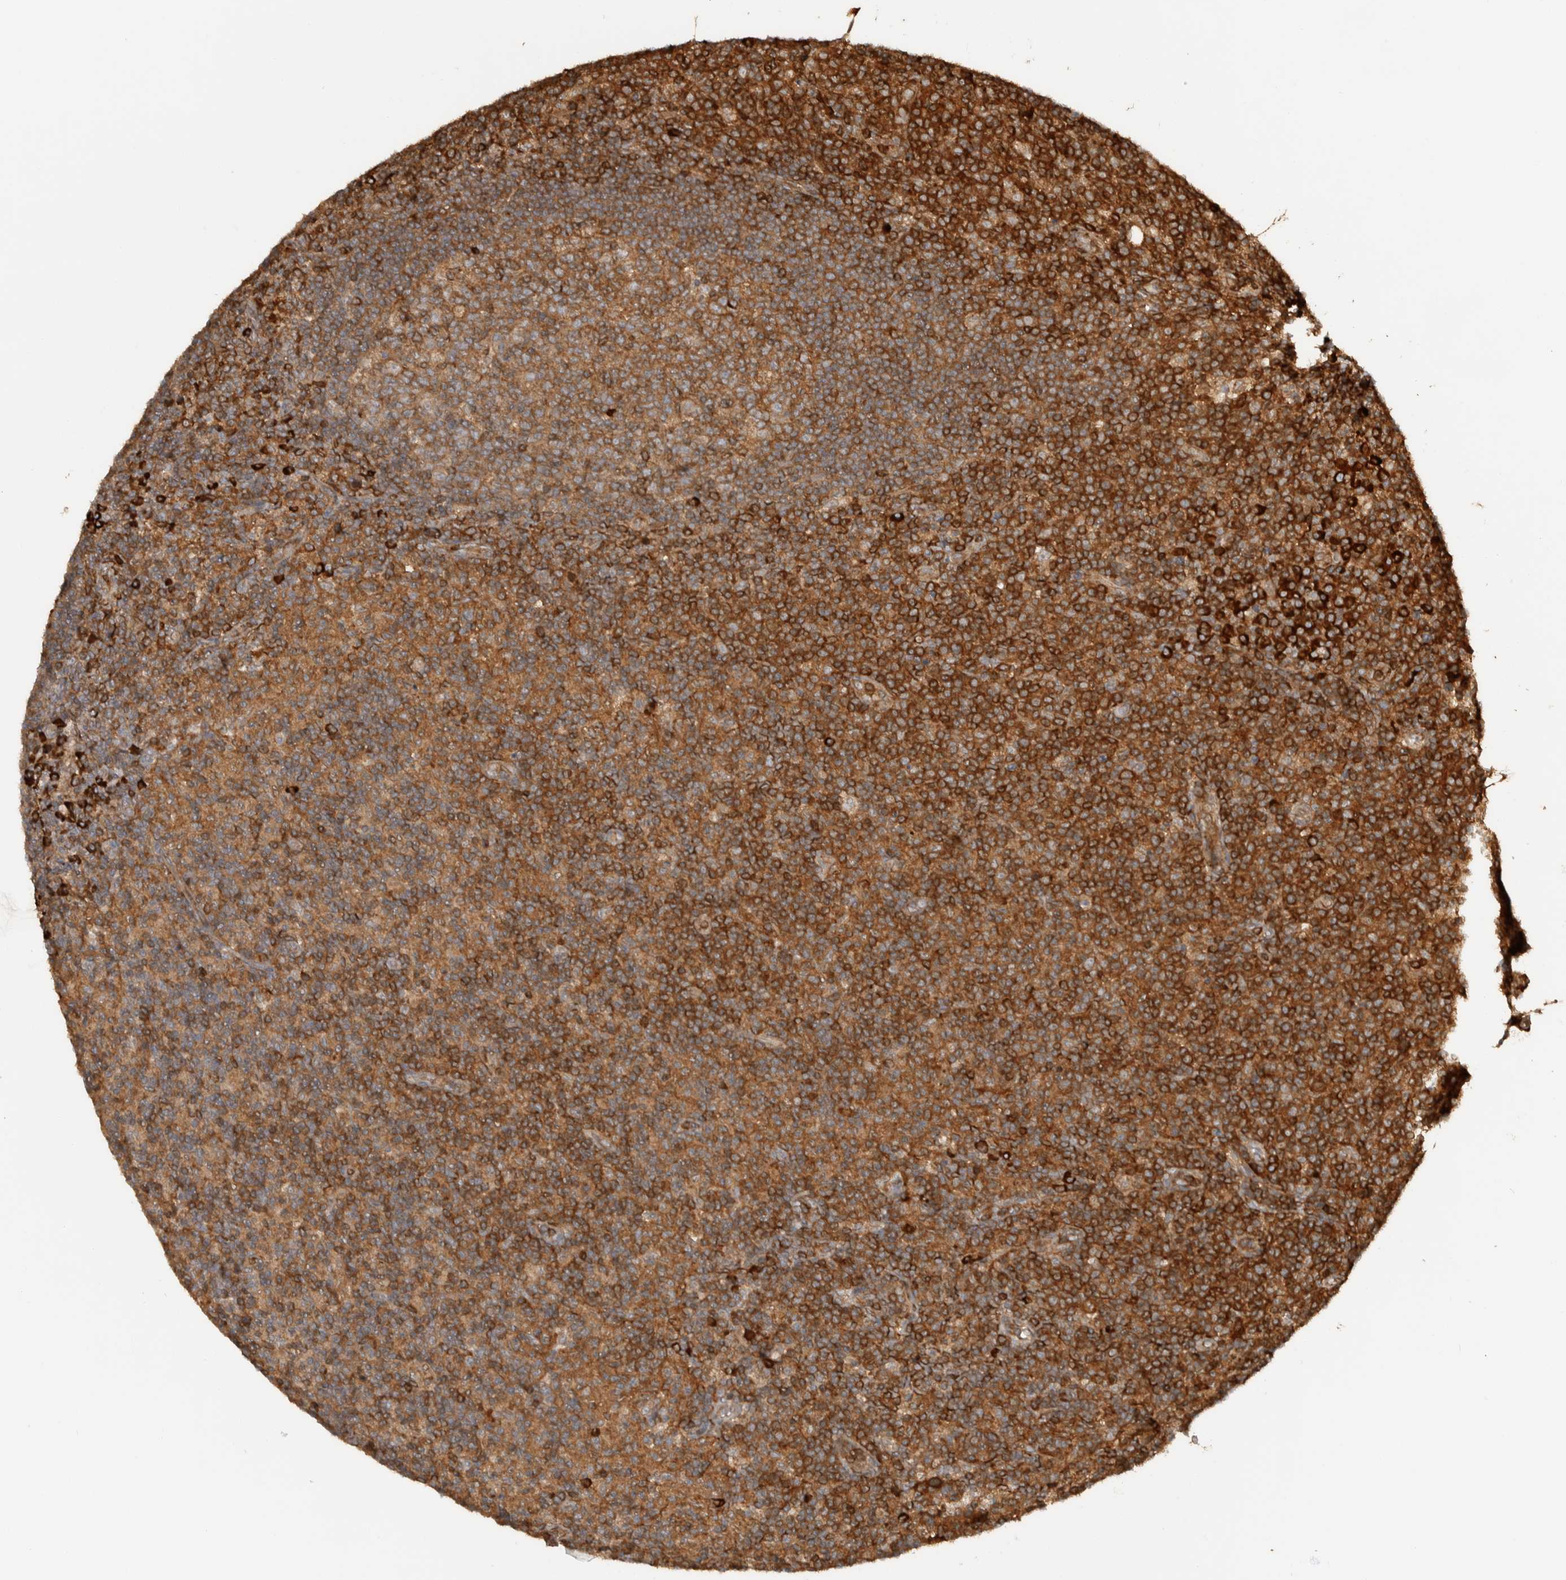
{"staining": {"intensity": "strong", "quantity": ">75%", "location": "cytoplasmic/membranous"}, "tissue": "lymph node", "cell_type": "Germinal center cells", "image_type": "normal", "snomed": [{"axis": "morphology", "description": "Normal tissue, NOS"}, {"axis": "morphology", "description": "Inflammation, NOS"}, {"axis": "topography", "description": "Lymph node"}], "caption": "Benign lymph node demonstrates strong cytoplasmic/membranous expression in about >75% of germinal center cells.", "gene": "CNTROB", "patient": {"sex": "male", "age": 55}}